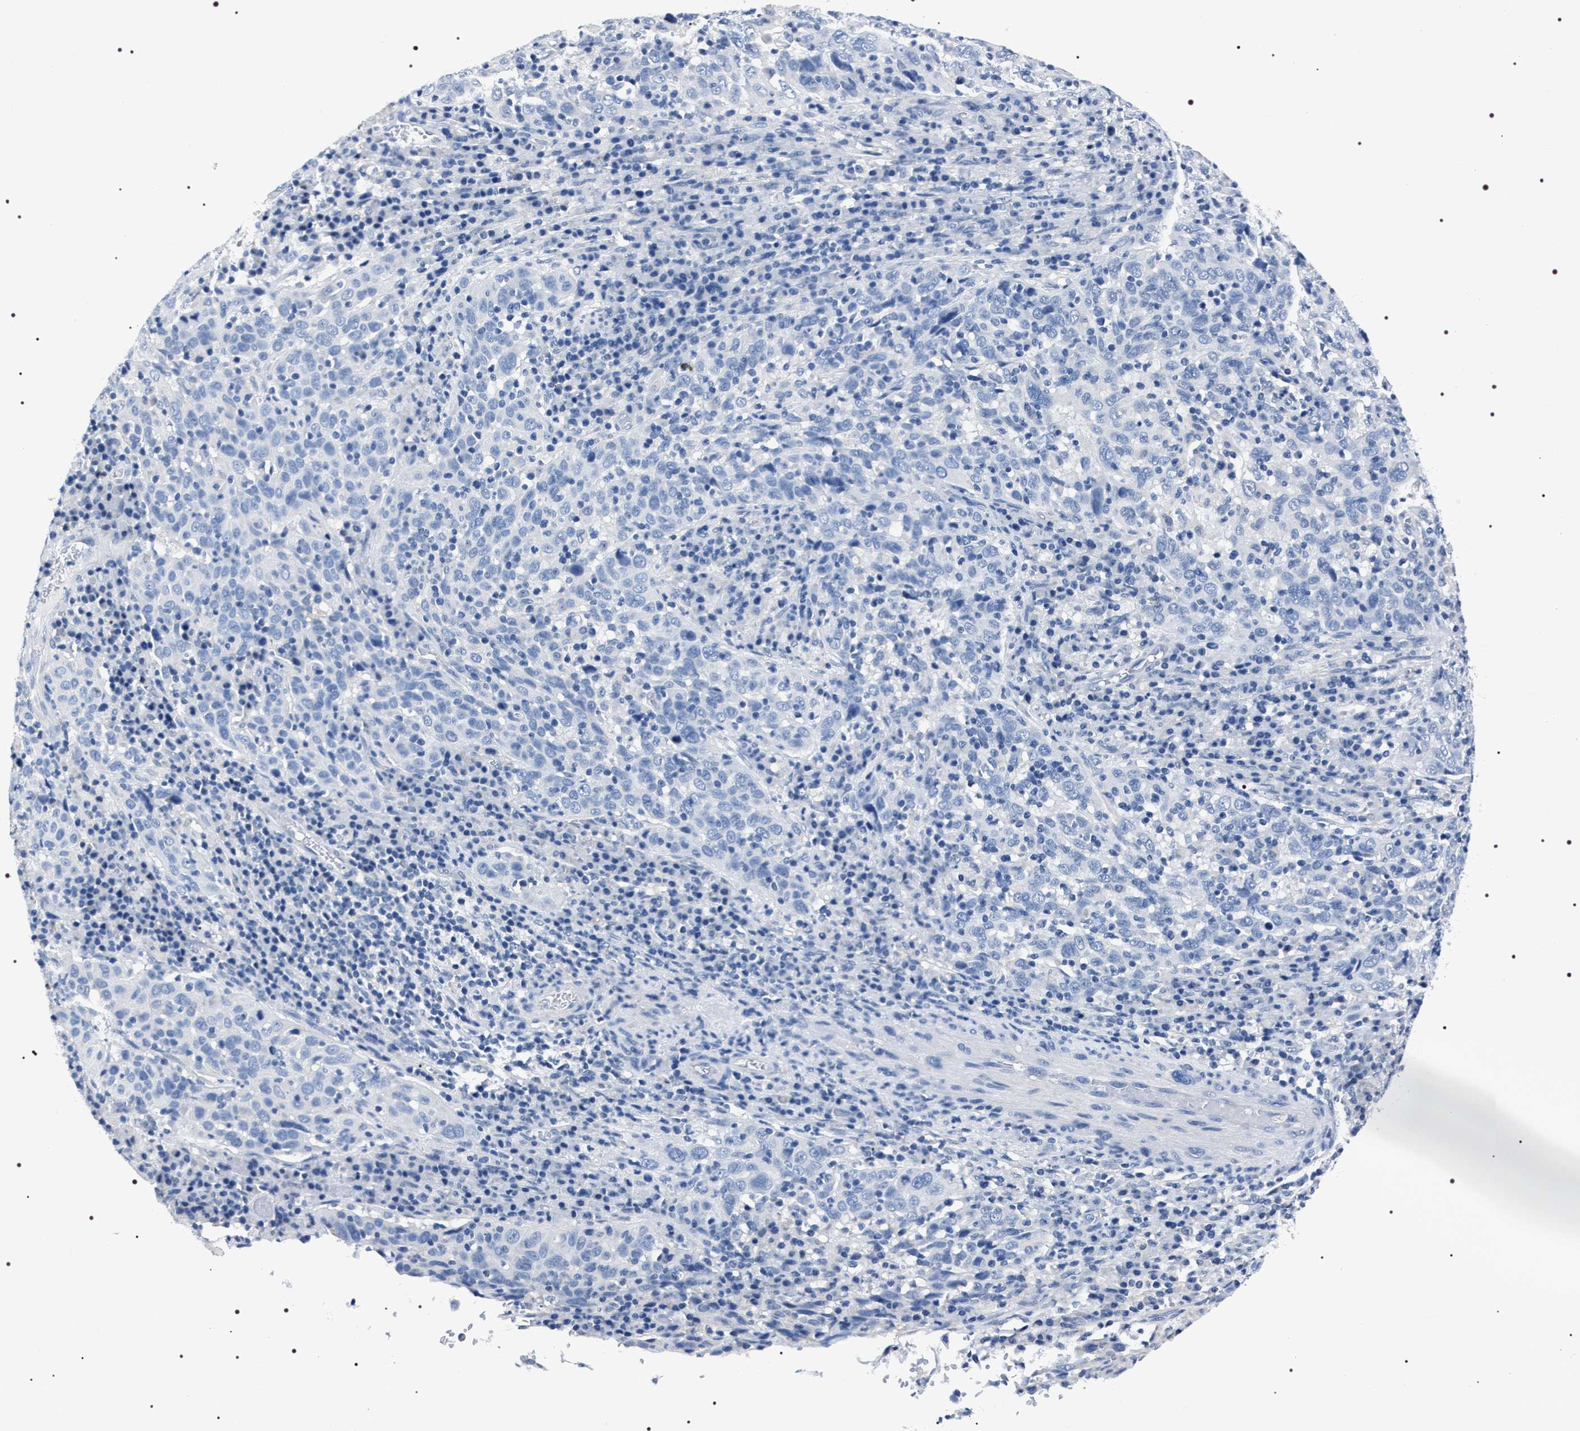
{"staining": {"intensity": "negative", "quantity": "none", "location": "none"}, "tissue": "cervical cancer", "cell_type": "Tumor cells", "image_type": "cancer", "snomed": [{"axis": "morphology", "description": "Squamous cell carcinoma, NOS"}, {"axis": "topography", "description": "Cervix"}], "caption": "The immunohistochemistry histopathology image has no significant positivity in tumor cells of squamous cell carcinoma (cervical) tissue.", "gene": "ADH4", "patient": {"sex": "female", "age": 46}}